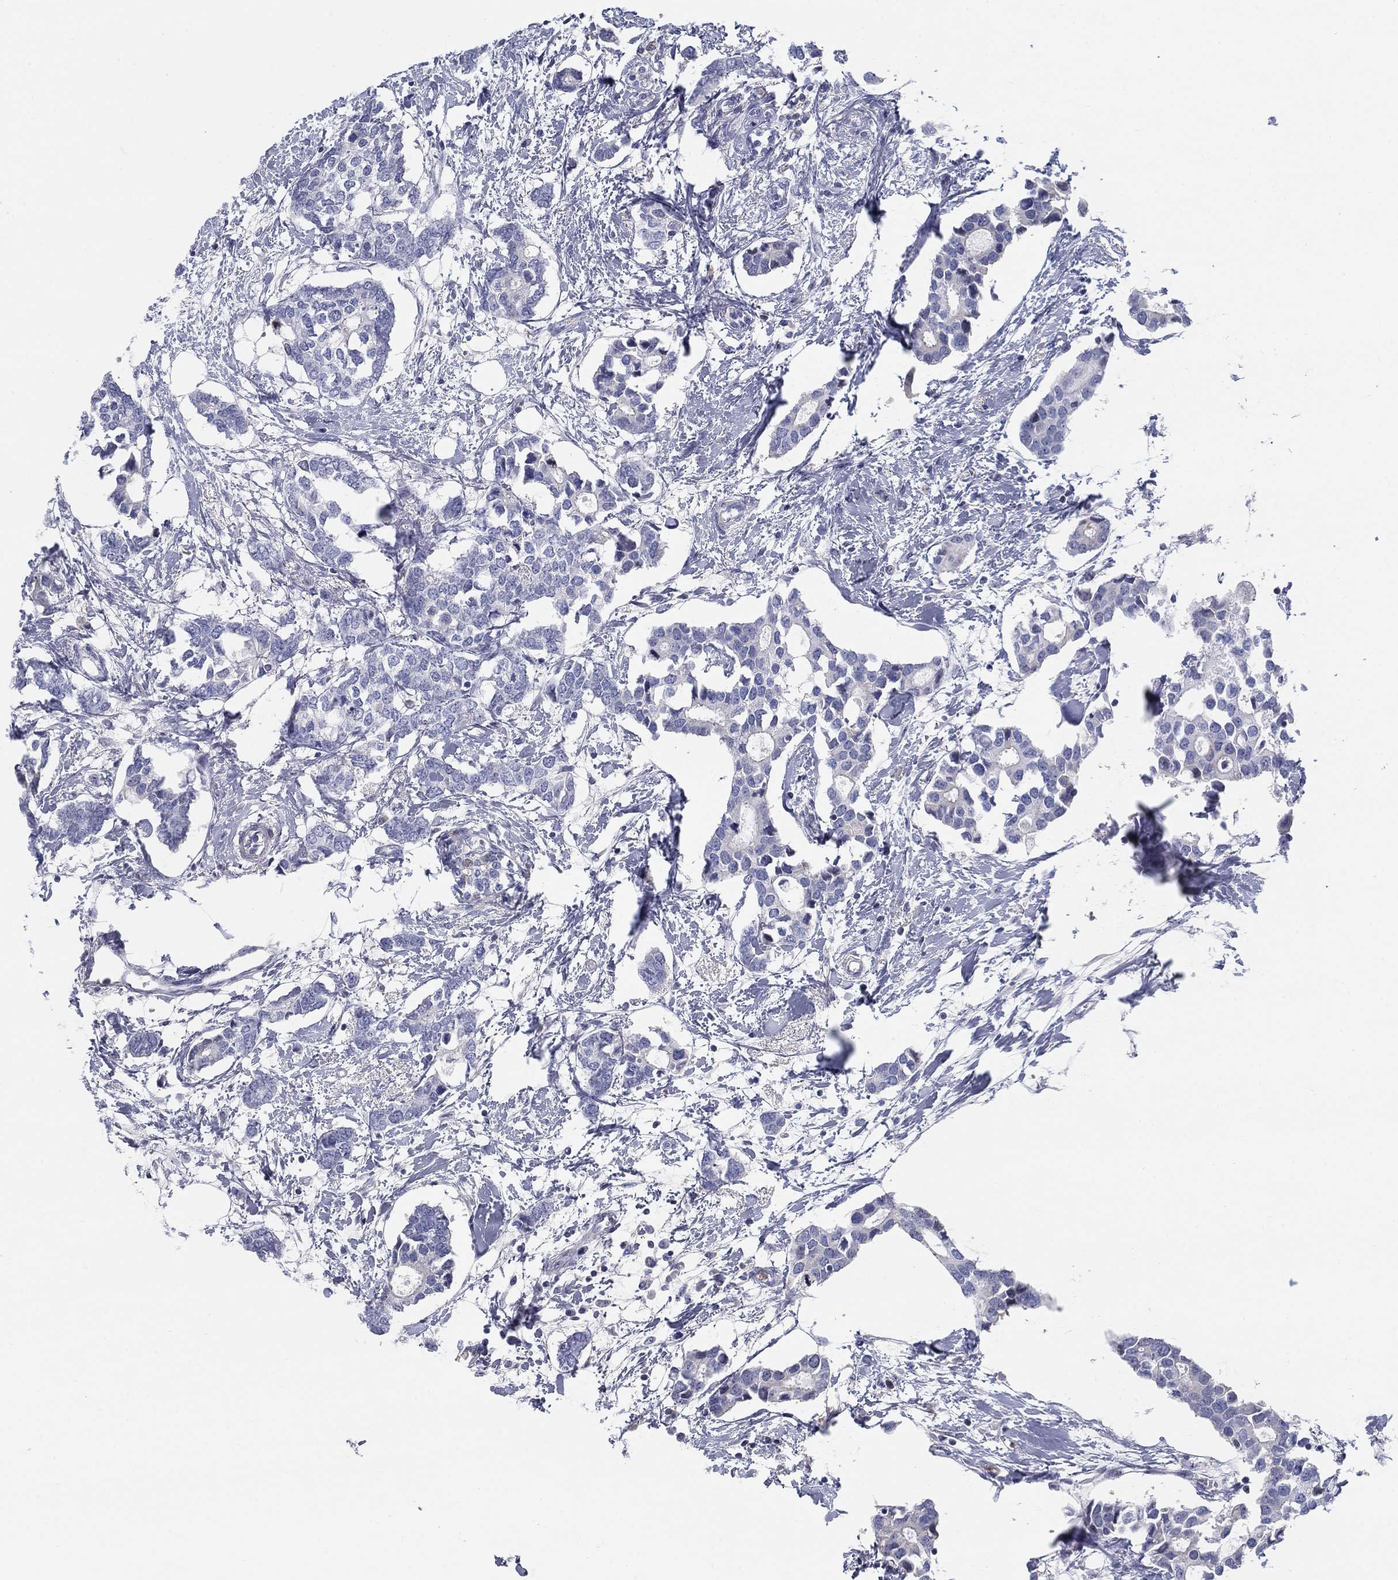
{"staining": {"intensity": "negative", "quantity": "none", "location": "none"}, "tissue": "breast cancer", "cell_type": "Tumor cells", "image_type": "cancer", "snomed": [{"axis": "morphology", "description": "Duct carcinoma"}, {"axis": "topography", "description": "Breast"}], "caption": "IHC image of neoplastic tissue: human breast cancer stained with DAB (3,3'-diaminobenzidine) displays no significant protein staining in tumor cells.", "gene": "HEATR4", "patient": {"sex": "female", "age": 83}}